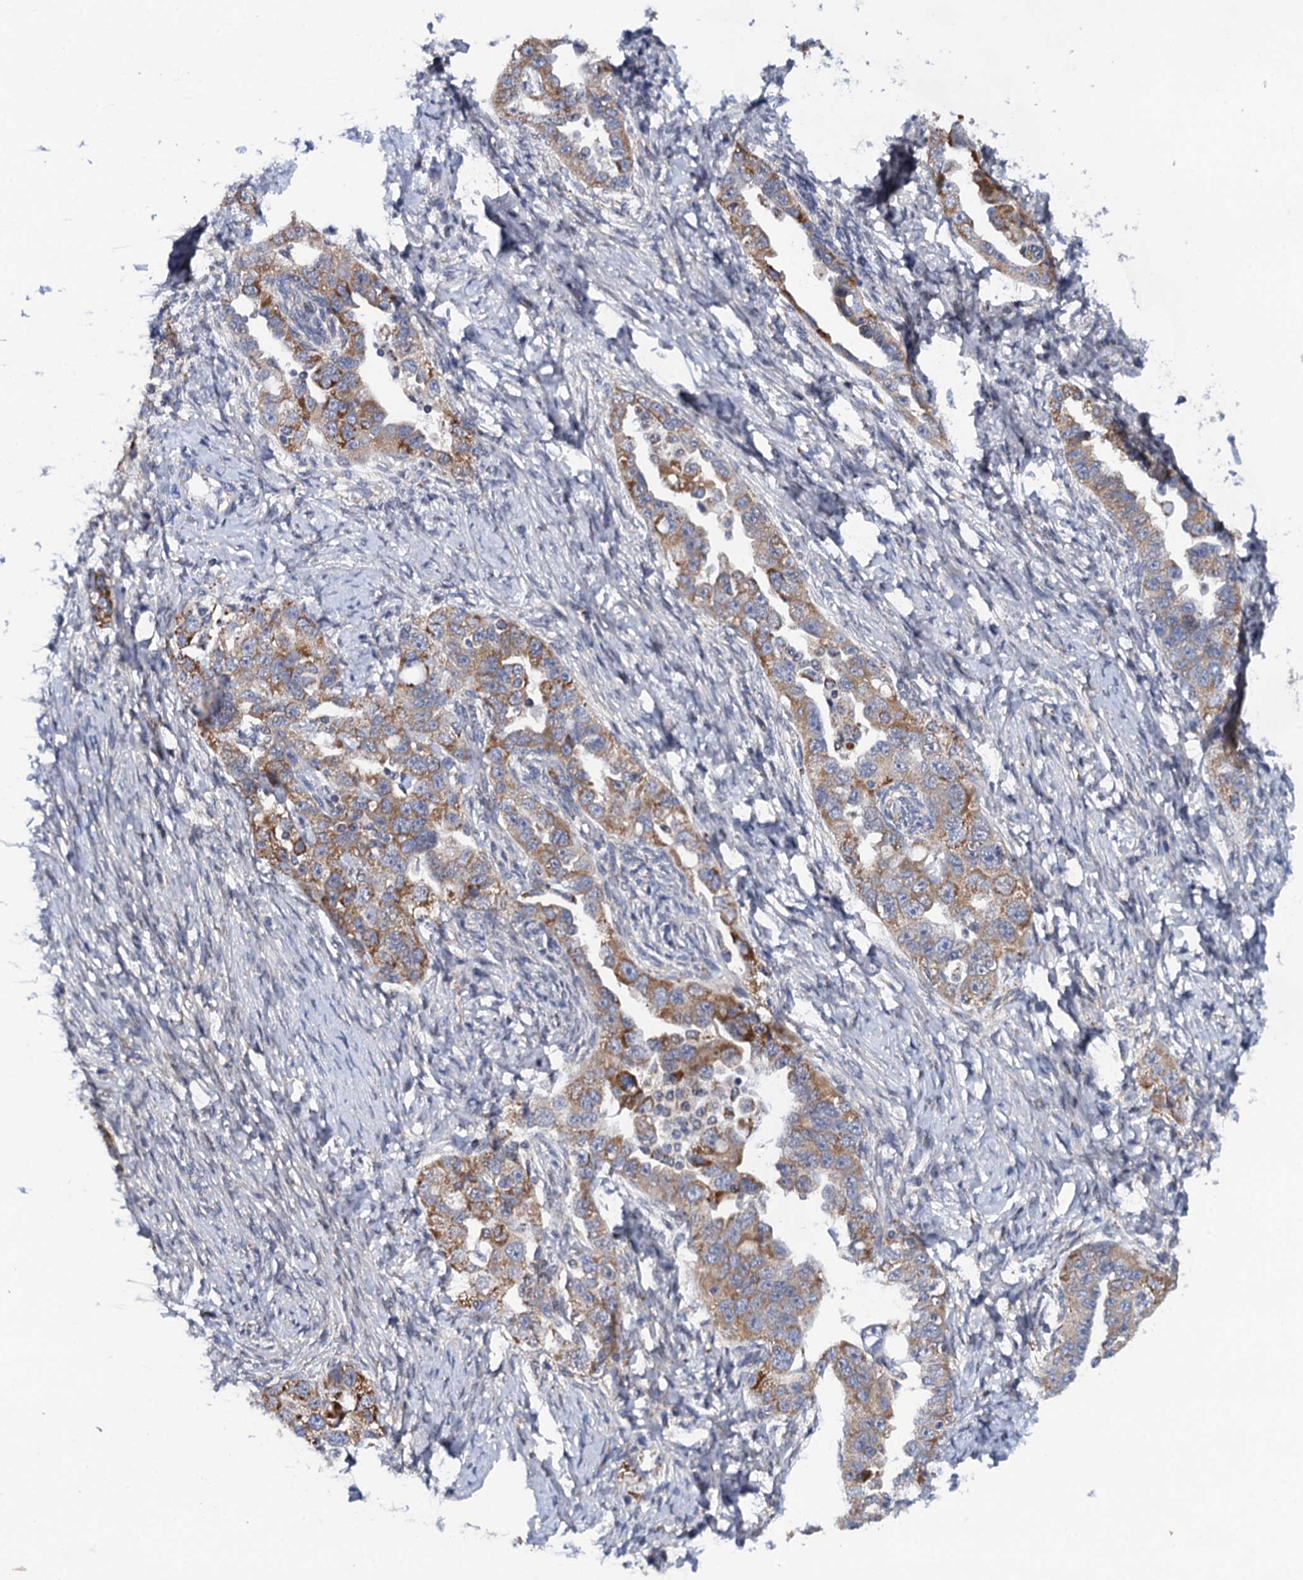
{"staining": {"intensity": "moderate", "quantity": "25%-75%", "location": "cytoplasmic/membranous"}, "tissue": "ovarian cancer", "cell_type": "Tumor cells", "image_type": "cancer", "snomed": [{"axis": "morphology", "description": "Carcinoma, NOS"}, {"axis": "morphology", "description": "Cystadenocarcinoma, serous, NOS"}, {"axis": "topography", "description": "Ovary"}], "caption": "Immunohistochemistry (IHC) (DAB) staining of ovarian carcinoma shows moderate cytoplasmic/membranous protein positivity in about 25%-75% of tumor cells.", "gene": "PTCD3", "patient": {"sex": "female", "age": 69}}